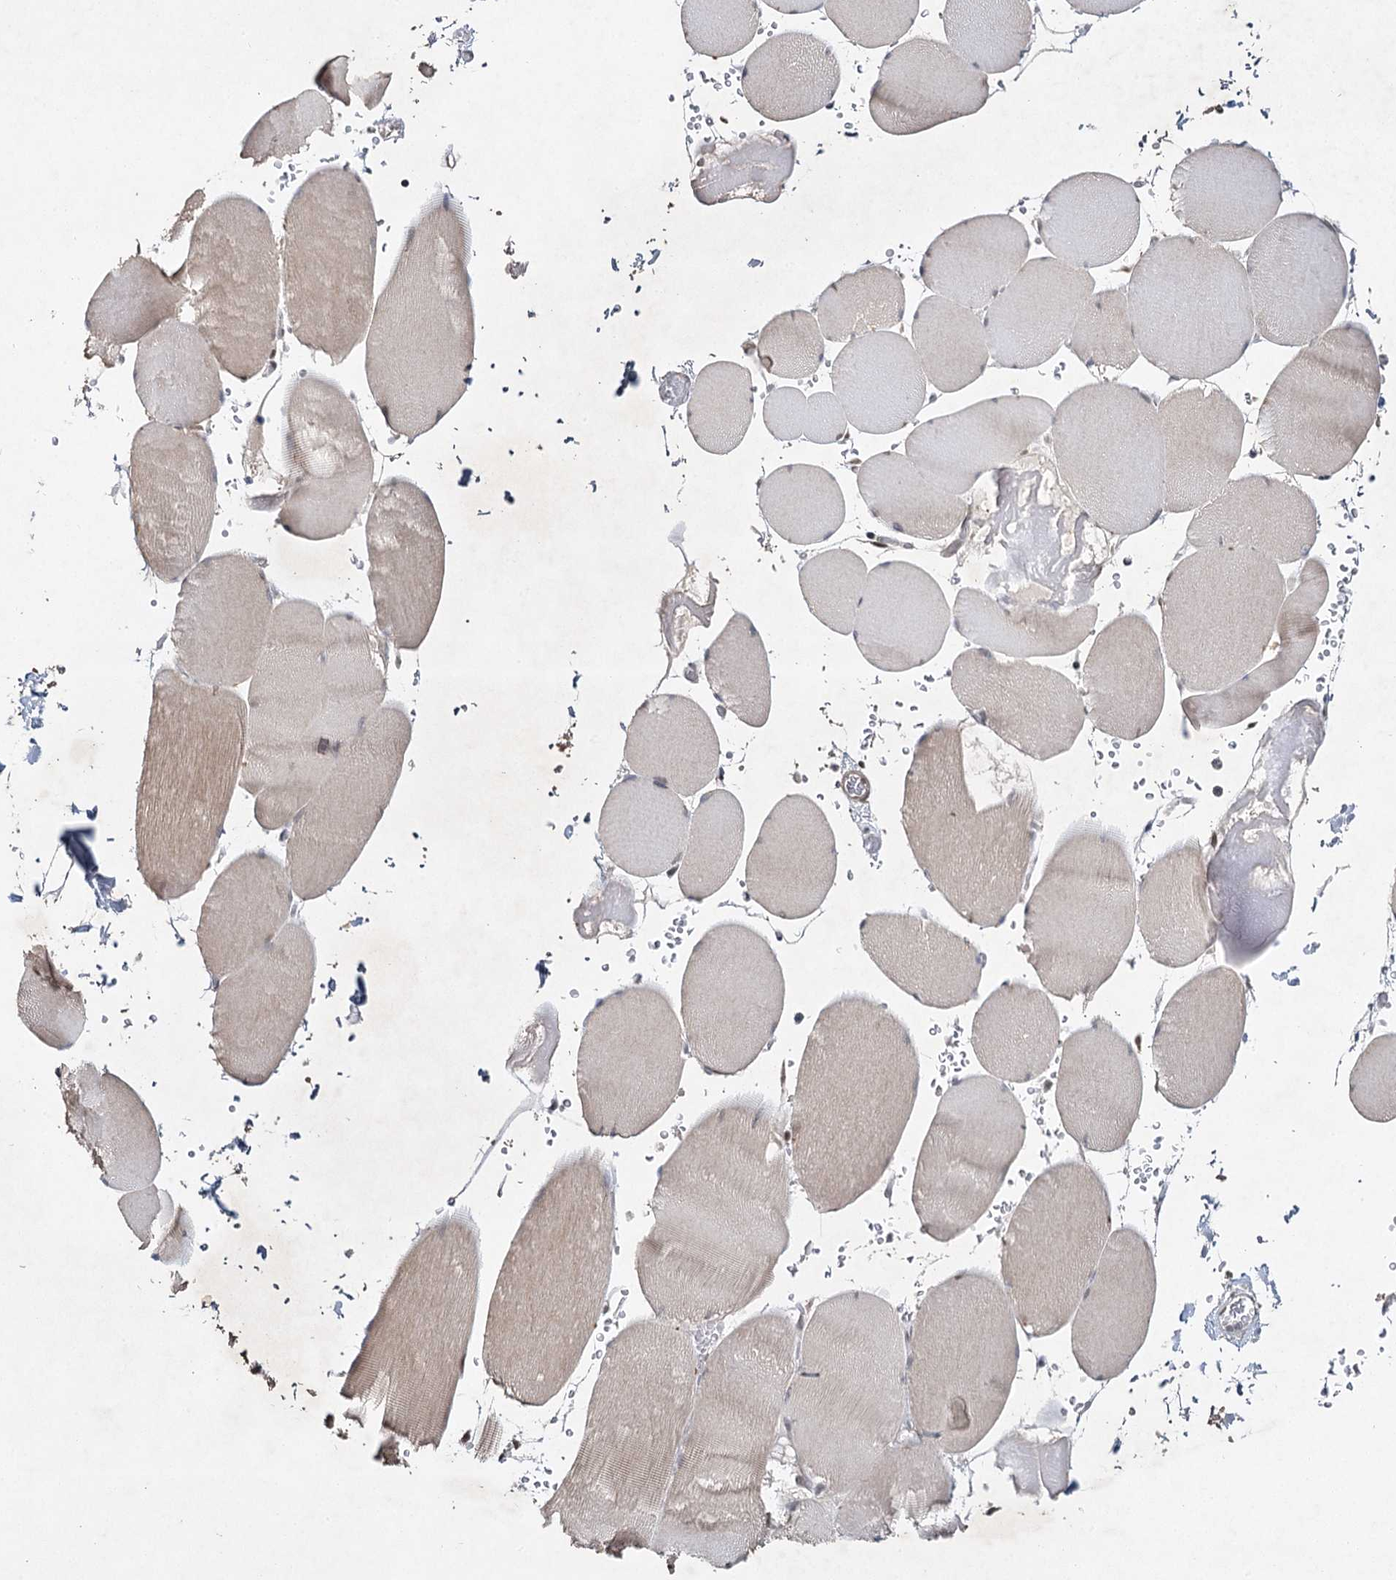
{"staining": {"intensity": "negative", "quantity": "none", "location": "none"}, "tissue": "skeletal muscle", "cell_type": "Myocytes", "image_type": "normal", "snomed": [{"axis": "morphology", "description": "Normal tissue, NOS"}, {"axis": "topography", "description": "Skeletal muscle"}, {"axis": "topography", "description": "Head-Neck"}], "caption": "Skeletal muscle was stained to show a protein in brown. There is no significant positivity in myocytes. (DAB (3,3'-diaminobenzidine) immunohistochemistry (IHC), high magnification).", "gene": "DCUN1D4", "patient": {"sex": "male", "age": 66}}